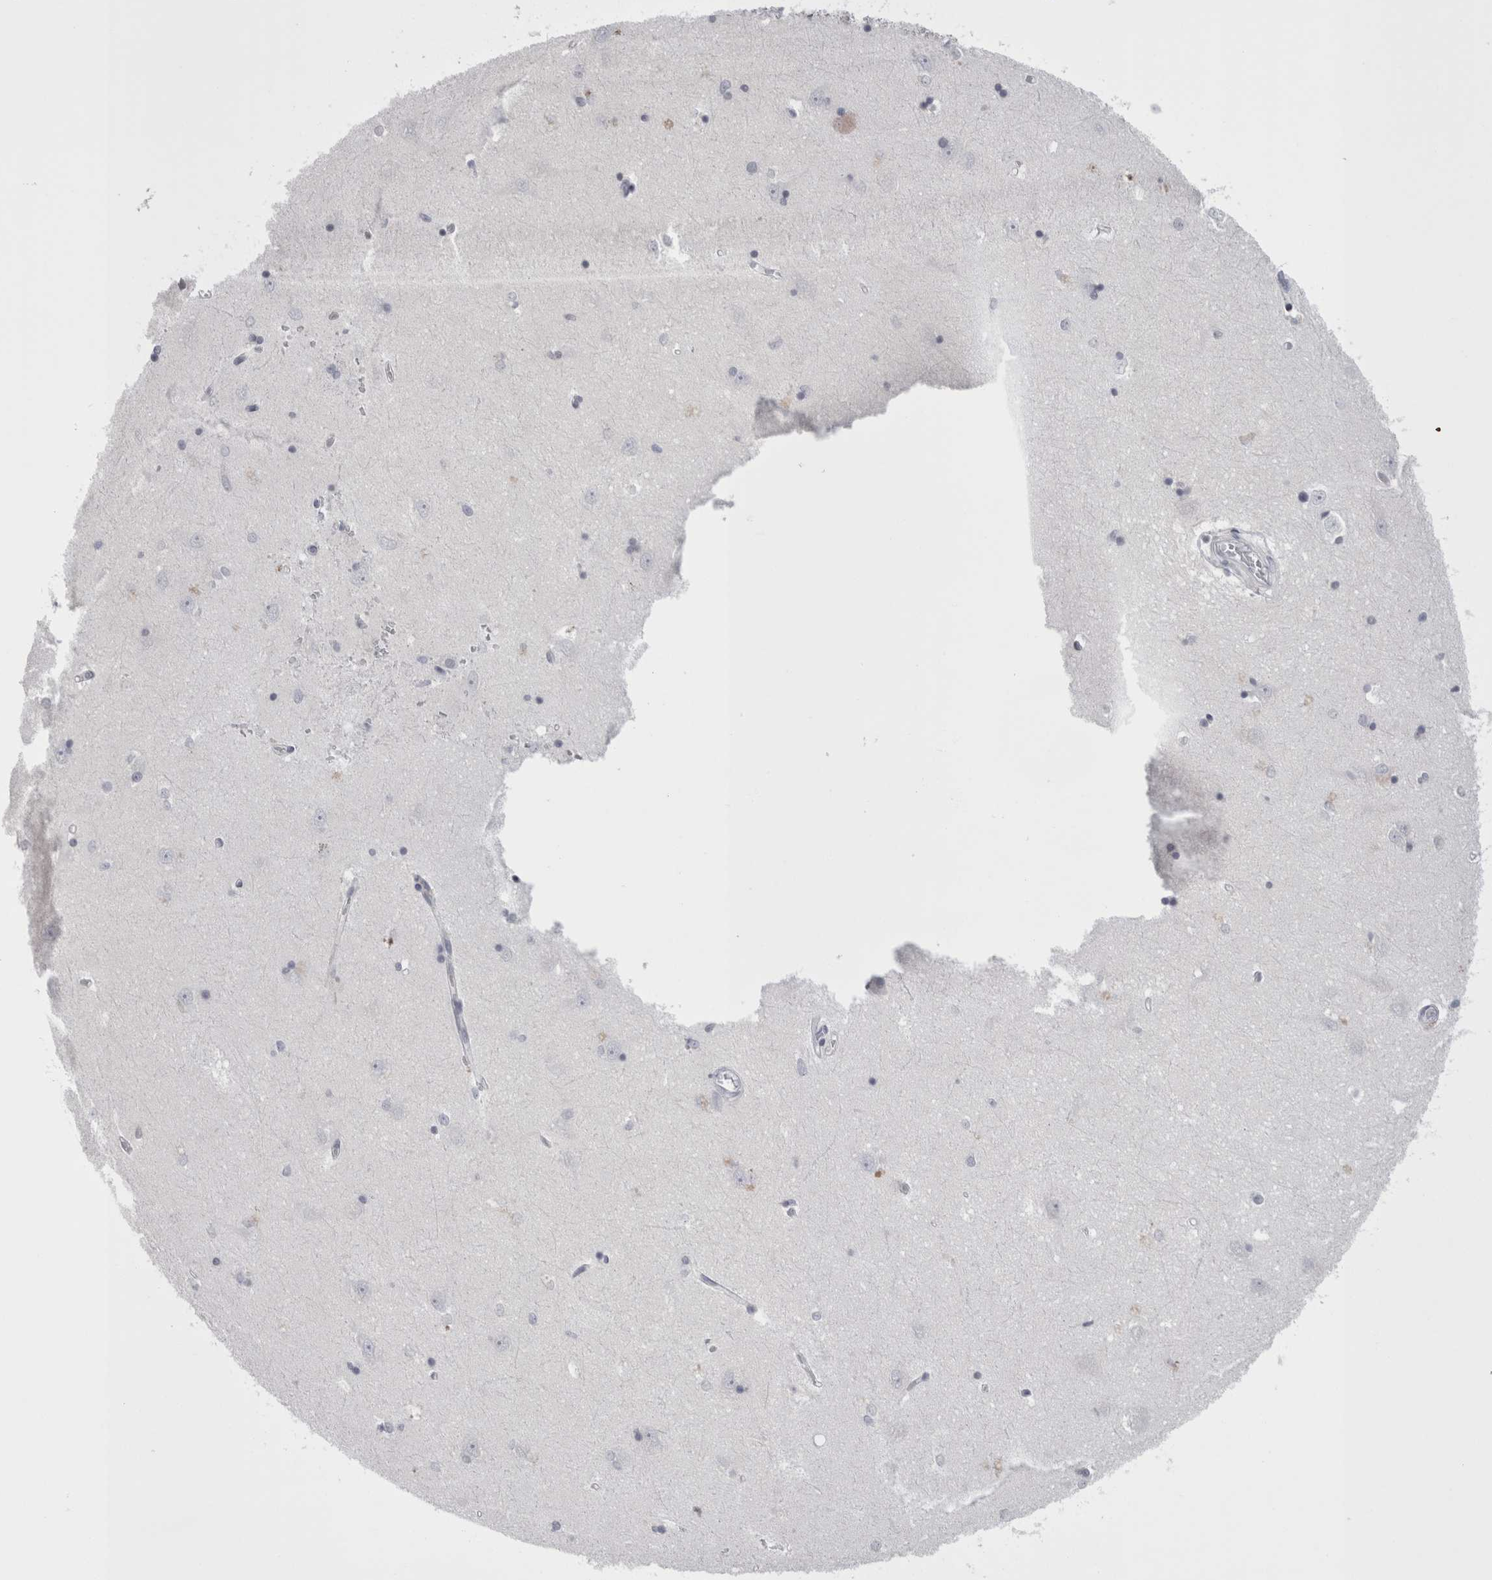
{"staining": {"intensity": "negative", "quantity": "none", "location": "none"}, "tissue": "hippocampus", "cell_type": "Glial cells", "image_type": "normal", "snomed": [{"axis": "morphology", "description": "Normal tissue, NOS"}, {"axis": "topography", "description": "Hippocampus"}], "caption": "Human hippocampus stained for a protein using IHC reveals no staining in glial cells.", "gene": "FNDC8", "patient": {"sex": "male", "age": 45}}